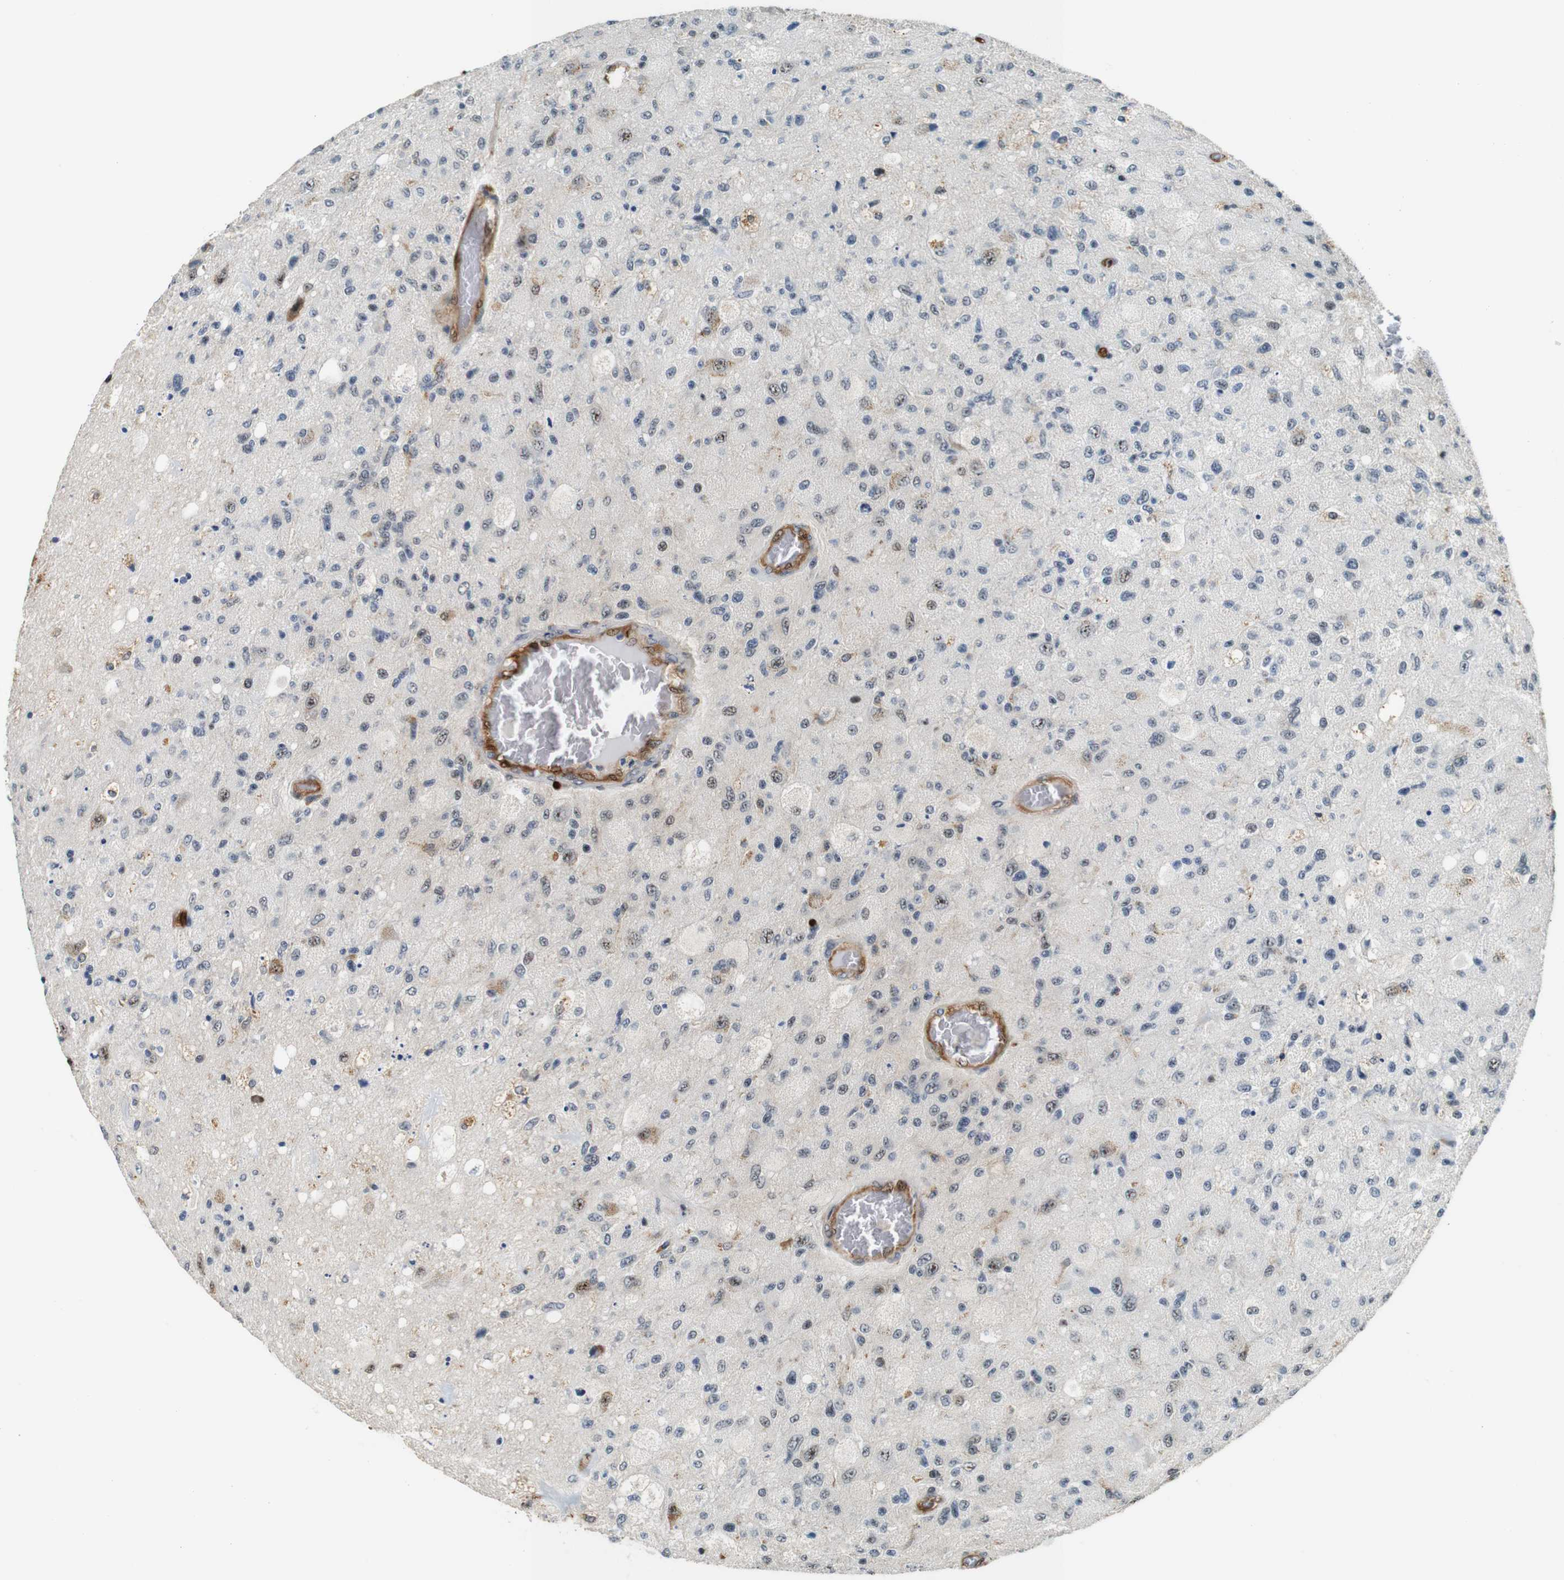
{"staining": {"intensity": "weak", "quantity": "<25%", "location": "nuclear"}, "tissue": "glioma", "cell_type": "Tumor cells", "image_type": "cancer", "snomed": [{"axis": "morphology", "description": "Normal tissue, NOS"}, {"axis": "morphology", "description": "Glioma, malignant, High grade"}, {"axis": "topography", "description": "Cerebral cortex"}], "caption": "An image of human glioma is negative for staining in tumor cells. (DAB (3,3'-diaminobenzidine) immunohistochemistry with hematoxylin counter stain).", "gene": "LXN", "patient": {"sex": "male", "age": 77}}